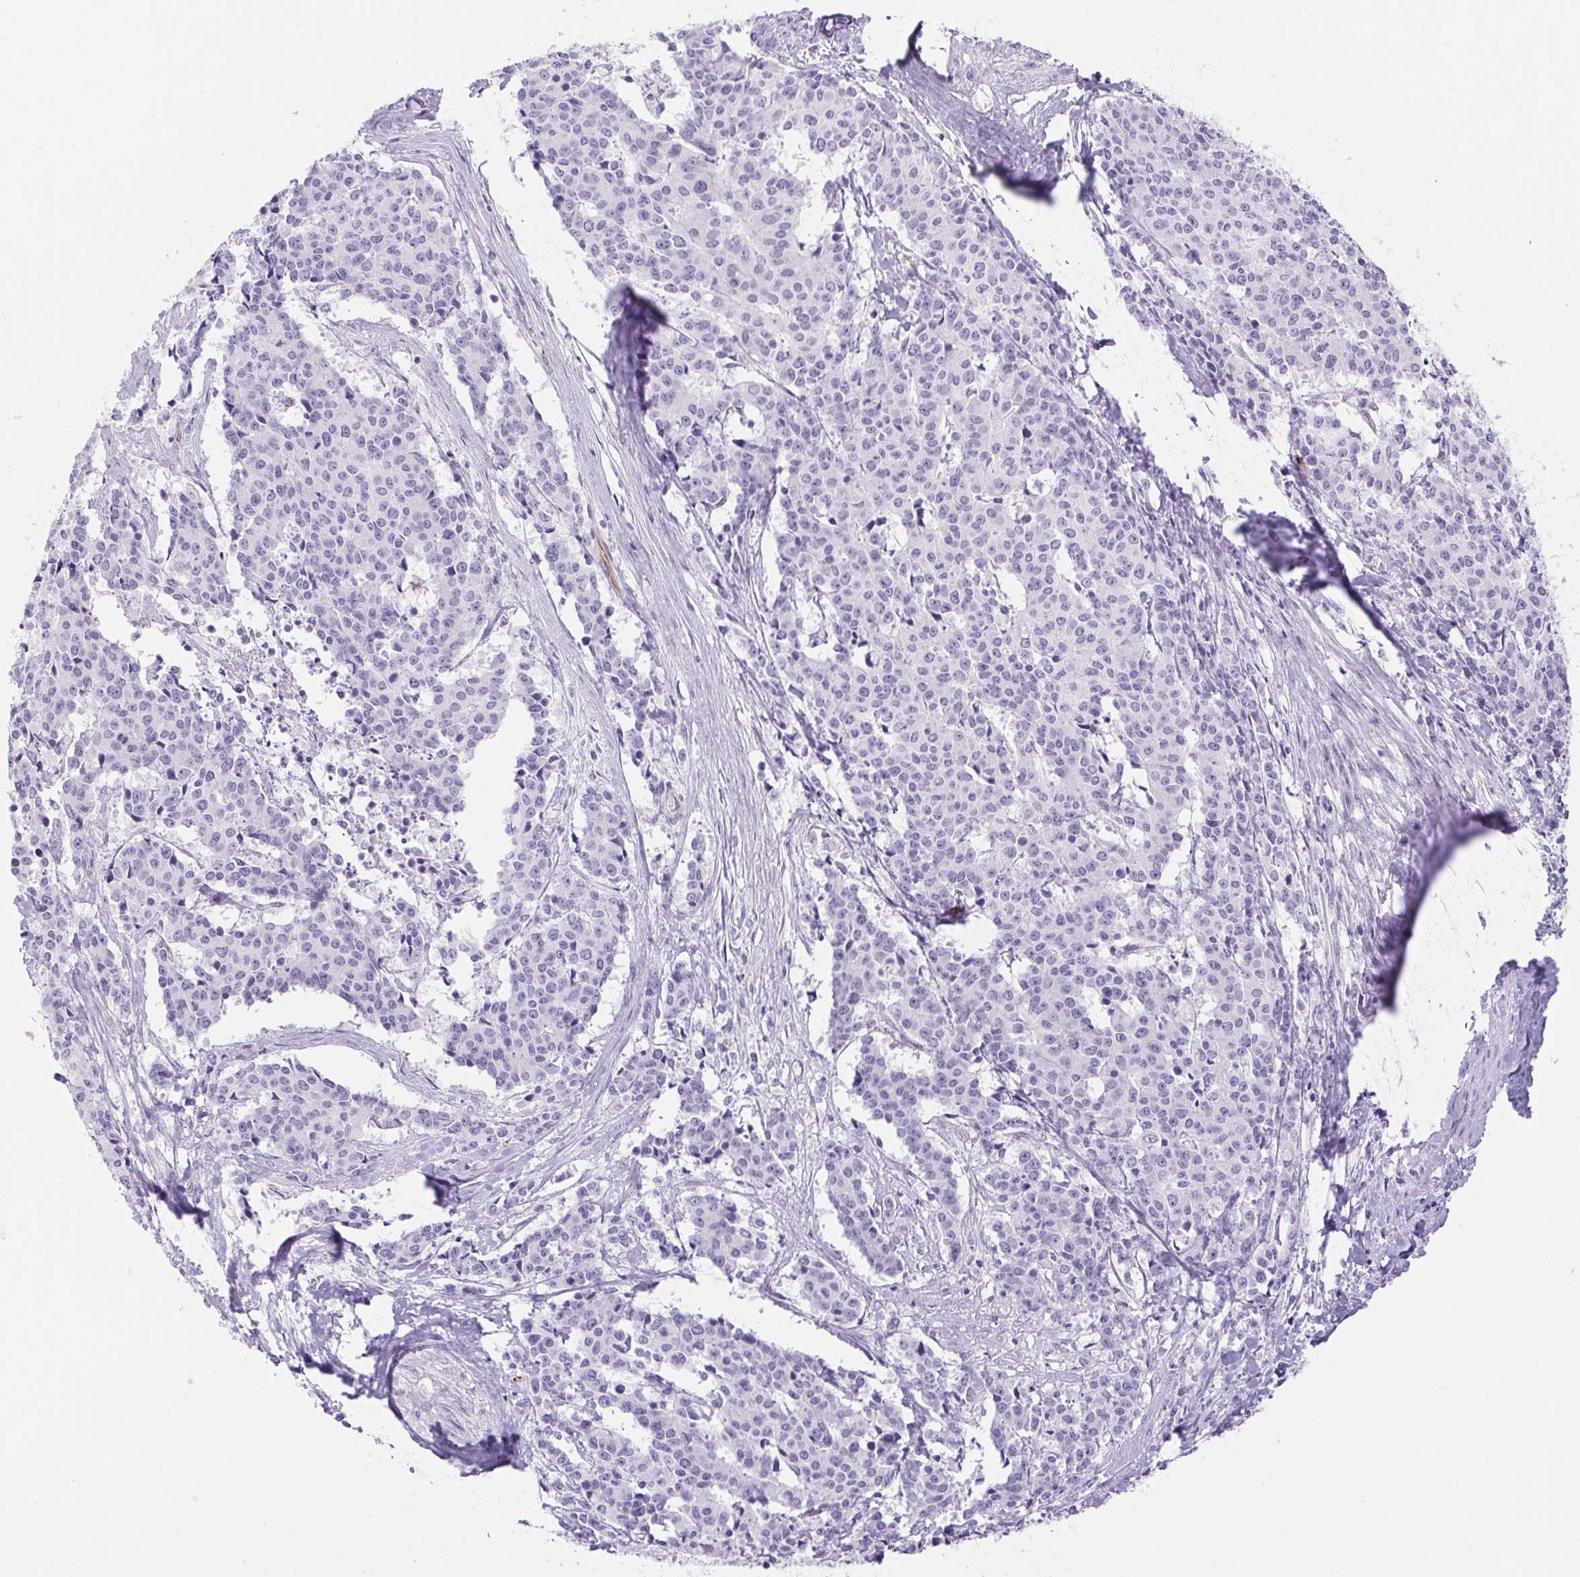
{"staining": {"intensity": "negative", "quantity": "none", "location": "none"}, "tissue": "cervical cancer", "cell_type": "Tumor cells", "image_type": "cancer", "snomed": [{"axis": "morphology", "description": "Squamous cell carcinoma, NOS"}, {"axis": "topography", "description": "Cervix"}], "caption": "IHC image of cervical cancer stained for a protein (brown), which shows no staining in tumor cells.", "gene": "ERP27", "patient": {"sex": "female", "age": 28}}